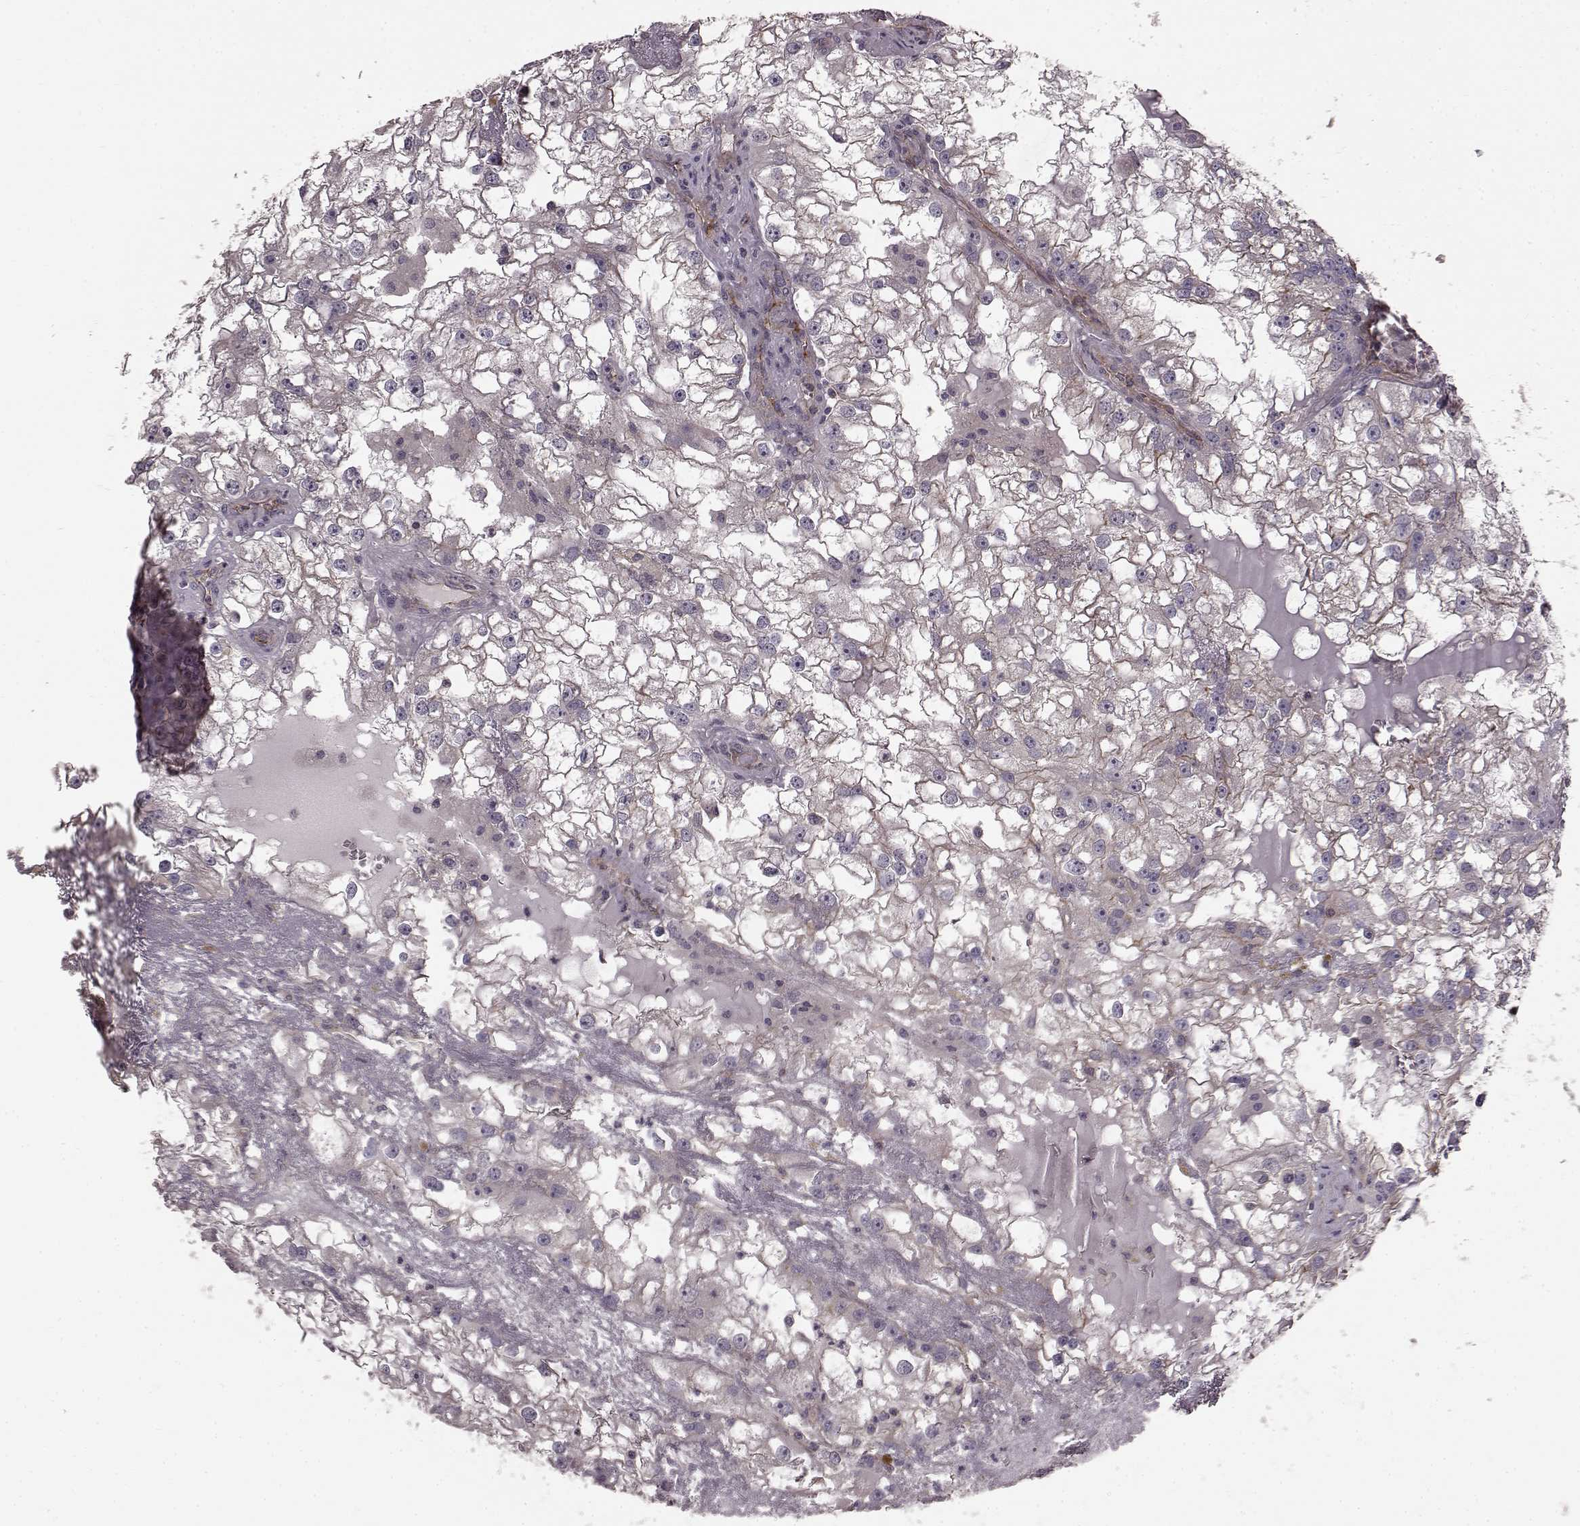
{"staining": {"intensity": "negative", "quantity": "none", "location": "none"}, "tissue": "renal cancer", "cell_type": "Tumor cells", "image_type": "cancer", "snomed": [{"axis": "morphology", "description": "Adenocarcinoma, NOS"}, {"axis": "topography", "description": "Kidney"}], "caption": "DAB immunohistochemical staining of renal cancer demonstrates no significant staining in tumor cells.", "gene": "SLC22A18", "patient": {"sex": "male", "age": 59}}